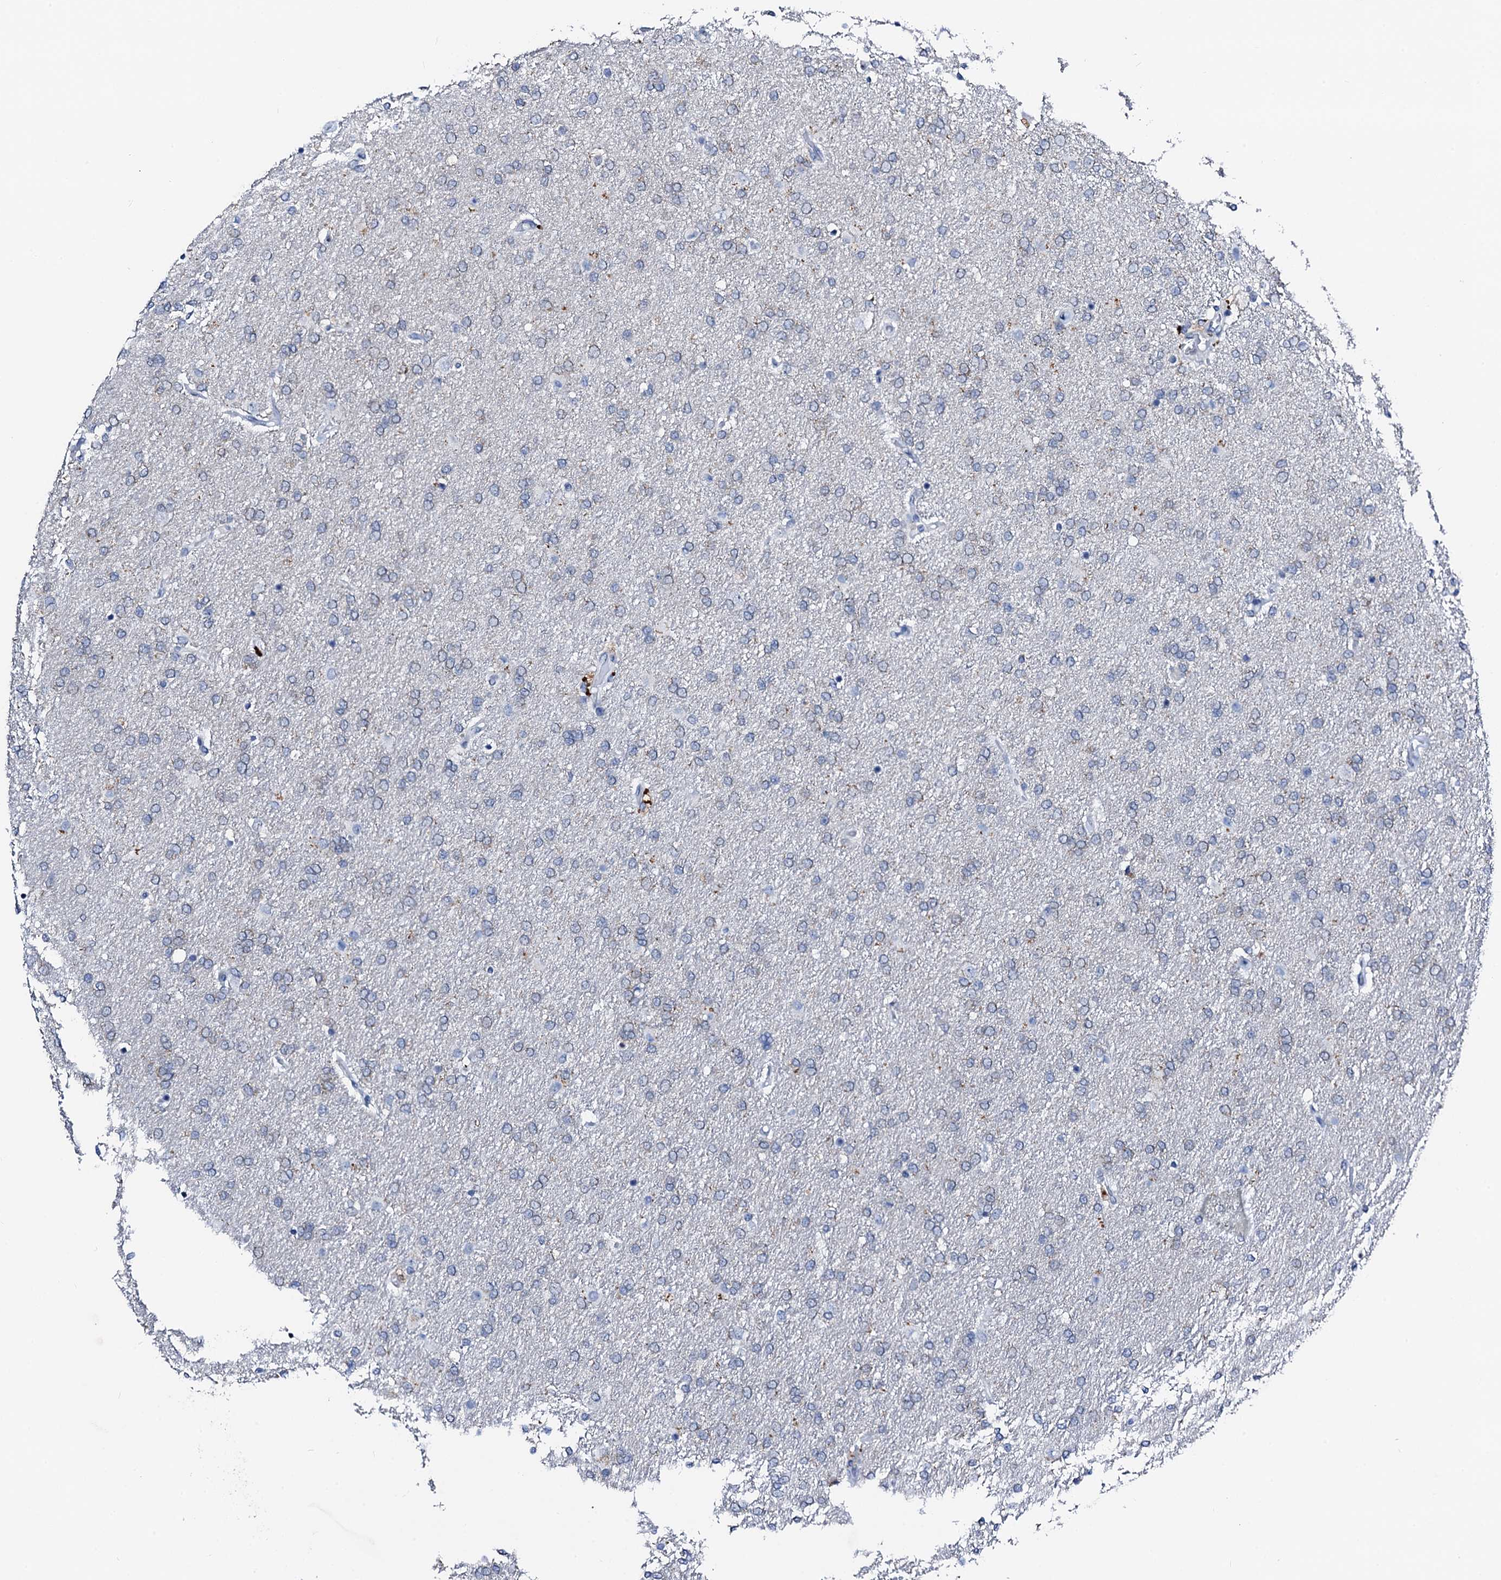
{"staining": {"intensity": "negative", "quantity": "none", "location": "none"}, "tissue": "glioma", "cell_type": "Tumor cells", "image_type": "cancer", "snomed": [{"axis": "morphology", "description": "Glioma, malignant, High grade"}, {"axis": "topography", "description": "Brain"}], "caption": "This is an IHC histopathology image of glioma. There is no expression in tumor cells.", "gene": "TRAFD1", "patient": {"sex": "male", "age": 72}}